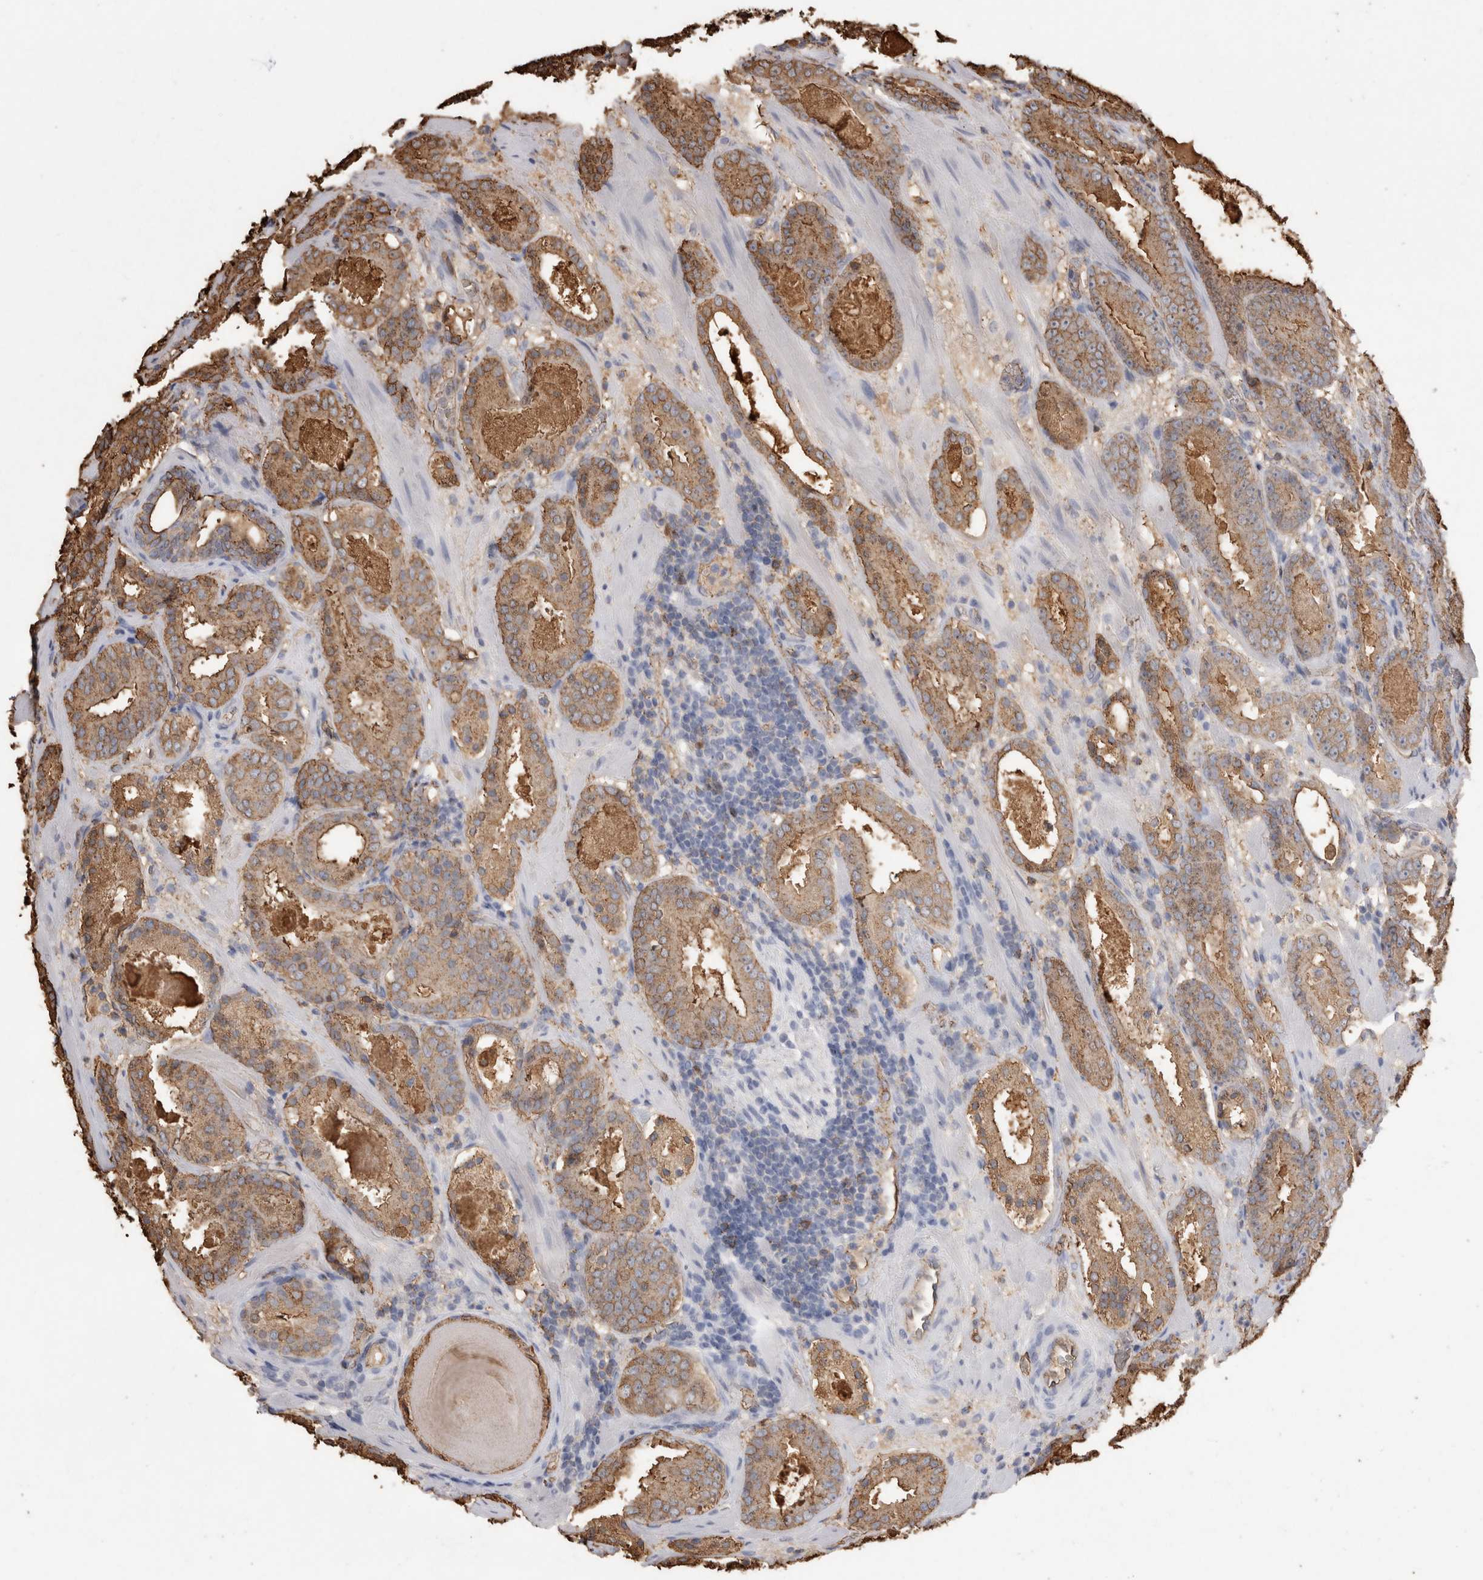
{"staining": {"intensity": "moderate", "quantity": "25%-75%", "location": "cytoplasmic/membranous"}, "tissue": "prostate cancer", "cell_type": "Tumor cells", "image_type": "cancer", "snomed": [{"axis": "morphology", "description": "Adenocarcinoma, Low grade"}, {"axis": "topography", "description": "Prostate"}], "caption": "This is an image of IHC staining of prostate low-grade adenocarcinoma, which shows moderate positivity in the cytoplasmic/membranous of tumor cells.", "gene": "IL17RC", "patient": {"sex": "male", "age": 69}}